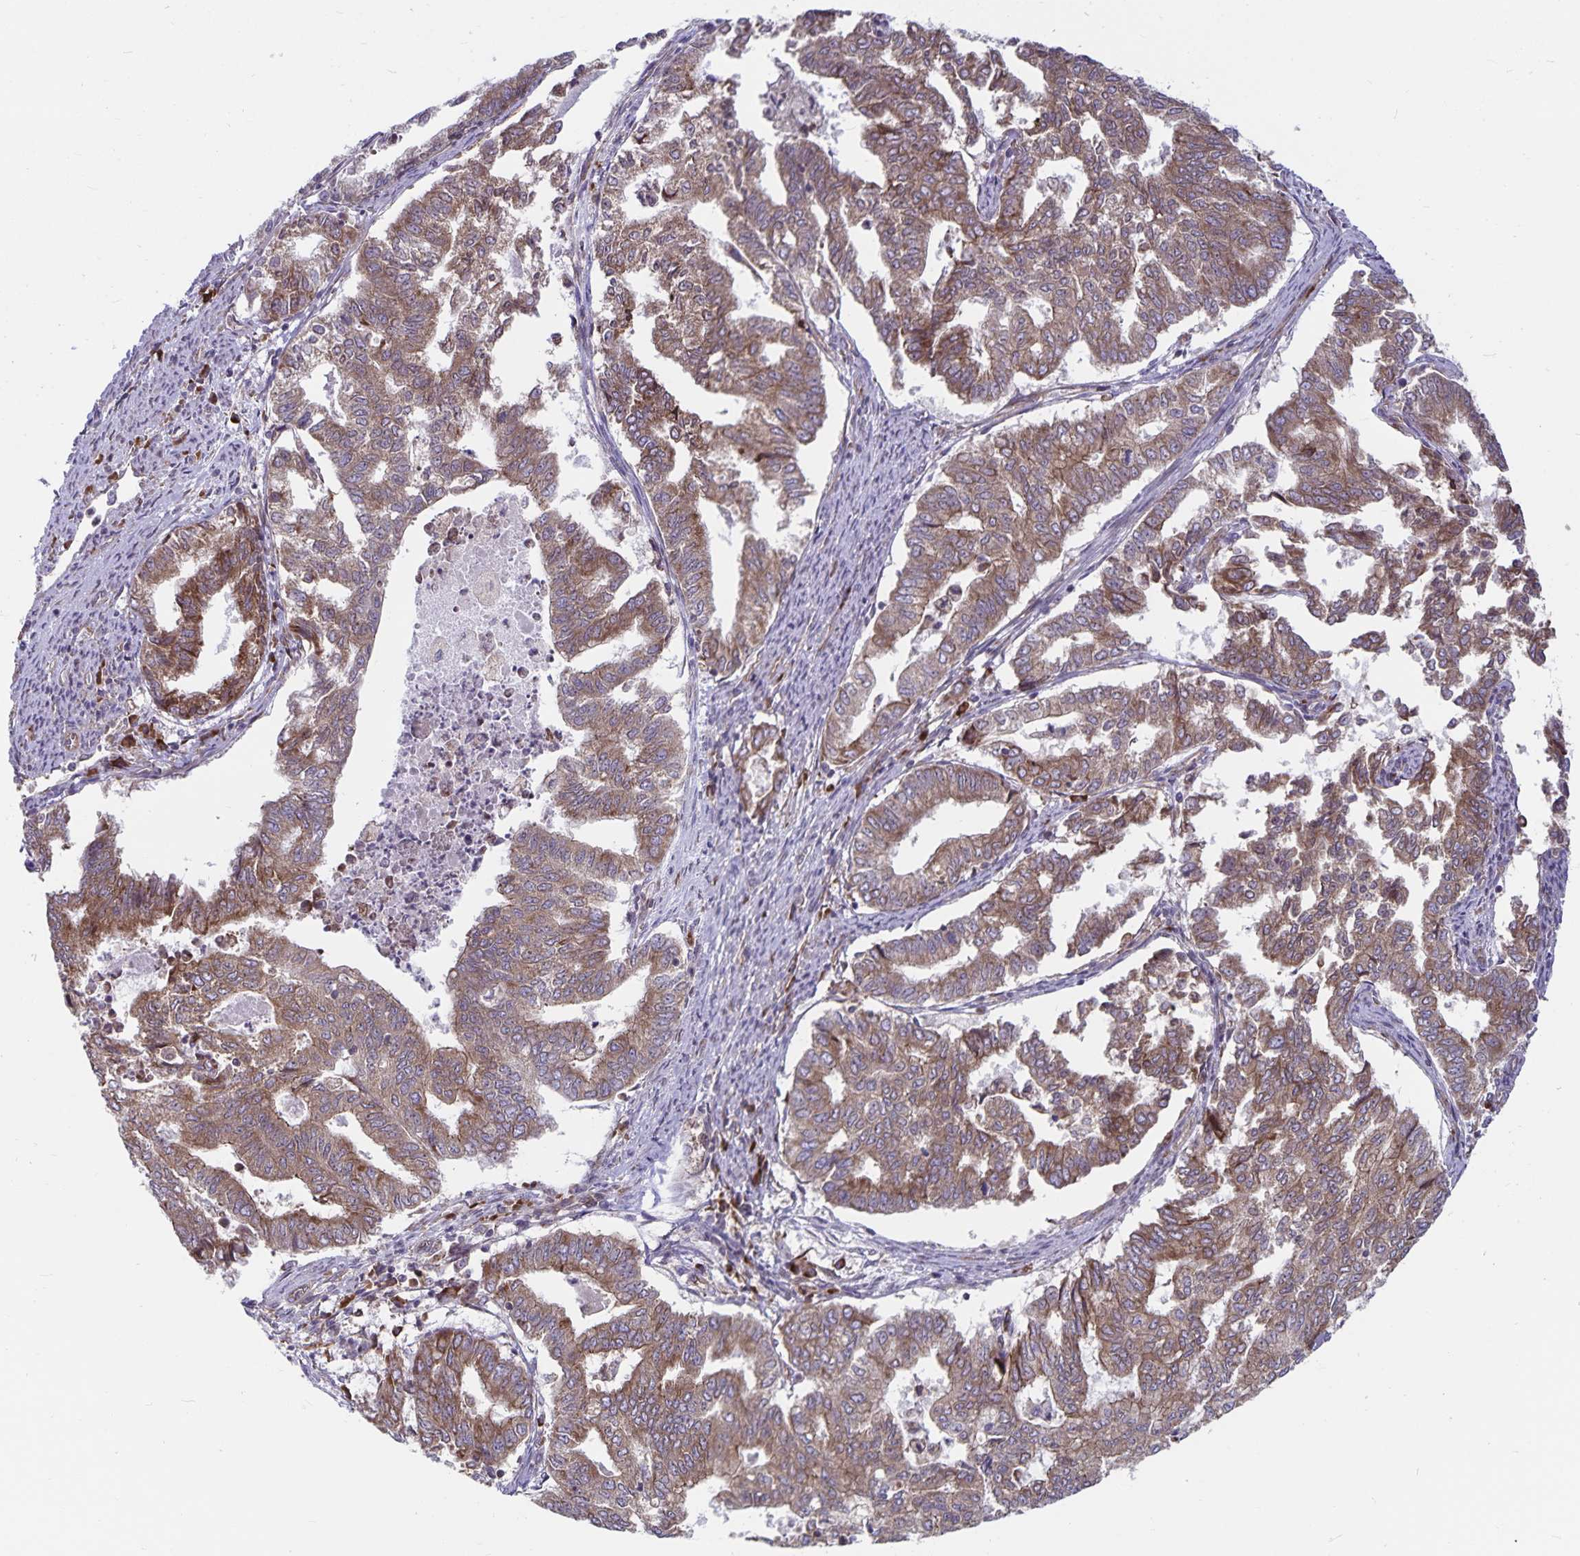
{"staining": {"intensity": "moderate", "quantity": ">75%", "location": "cytoplasmic/membranous"}, "tissue": "endometrial cancer", "cell_type": "Tumor cells", "image_type": "cancer", "snomed": [{"axis": "morphology", "description": "Adenocarcinoma, NOS"}, {"axis": "topography", "description": "Endometrium"}], "caption": "Adenocarcinoma (endometrial) stained with a protein marker exhibits moderate staining in tumor cells.", "gene": "SEC62", "patient": {"sex": "female", "age": 79}}